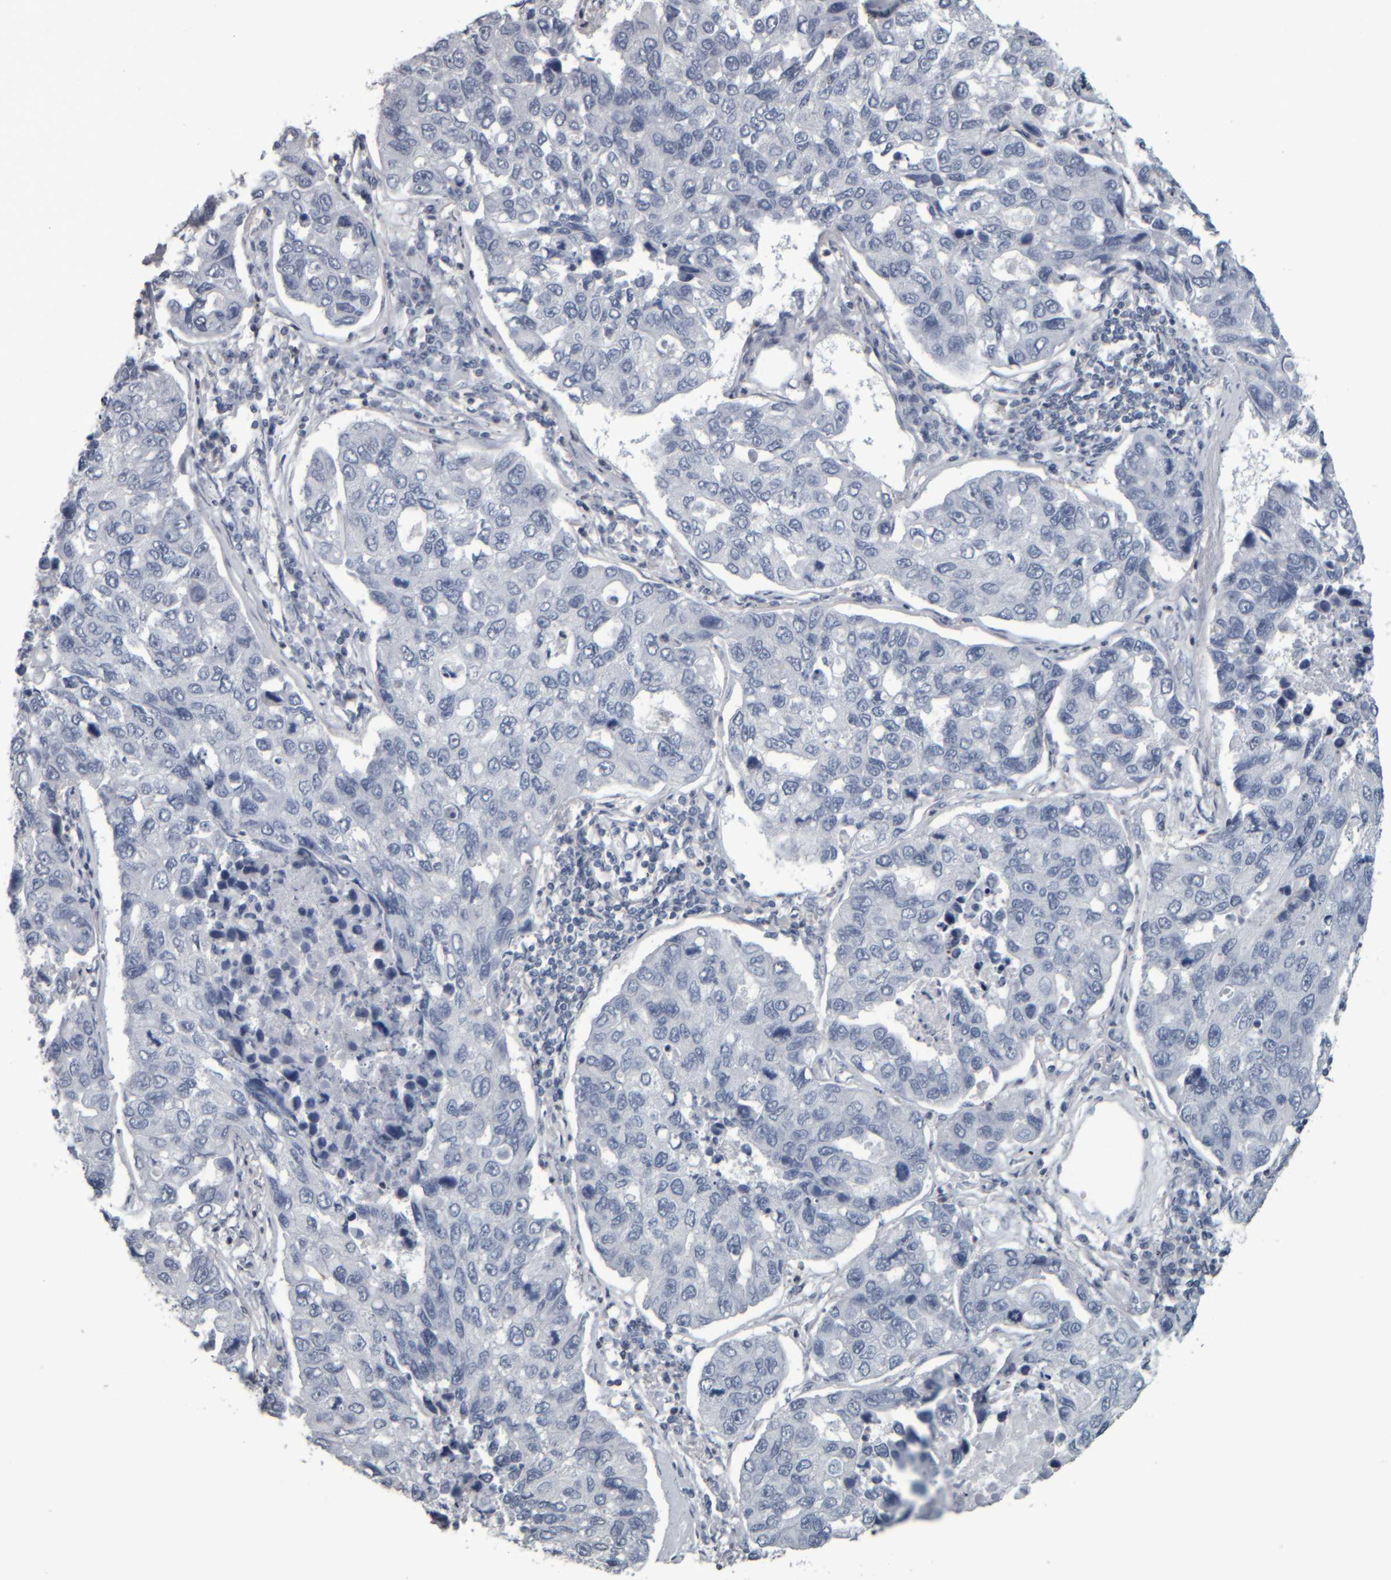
{"staining": {"intensity": "negative", "quantity": "none", "location": "none"}, "tissue": "lung cancer", "cell_type": "Tumor cells", "image_type": "cancer", "snomed": [{"axis": "morphology", "description": "Adenocarcinoma, NOS"}, {"axis": "topography", "description": "Lung"}], "caption": "DAB (3,3'-diaminobenzidine) immunohistochemical staining of adenocarcinoma (lung) demonstrates no significant staining in tumor cells. Brightfield microscopy of IHC stained with DAB (3,3'-diaminobenzidine) (brown) and hematoxylin (blue), captured at high magnification.", "gene": "CAVIN4", "patient": {"sex": "male", "age": 64}}